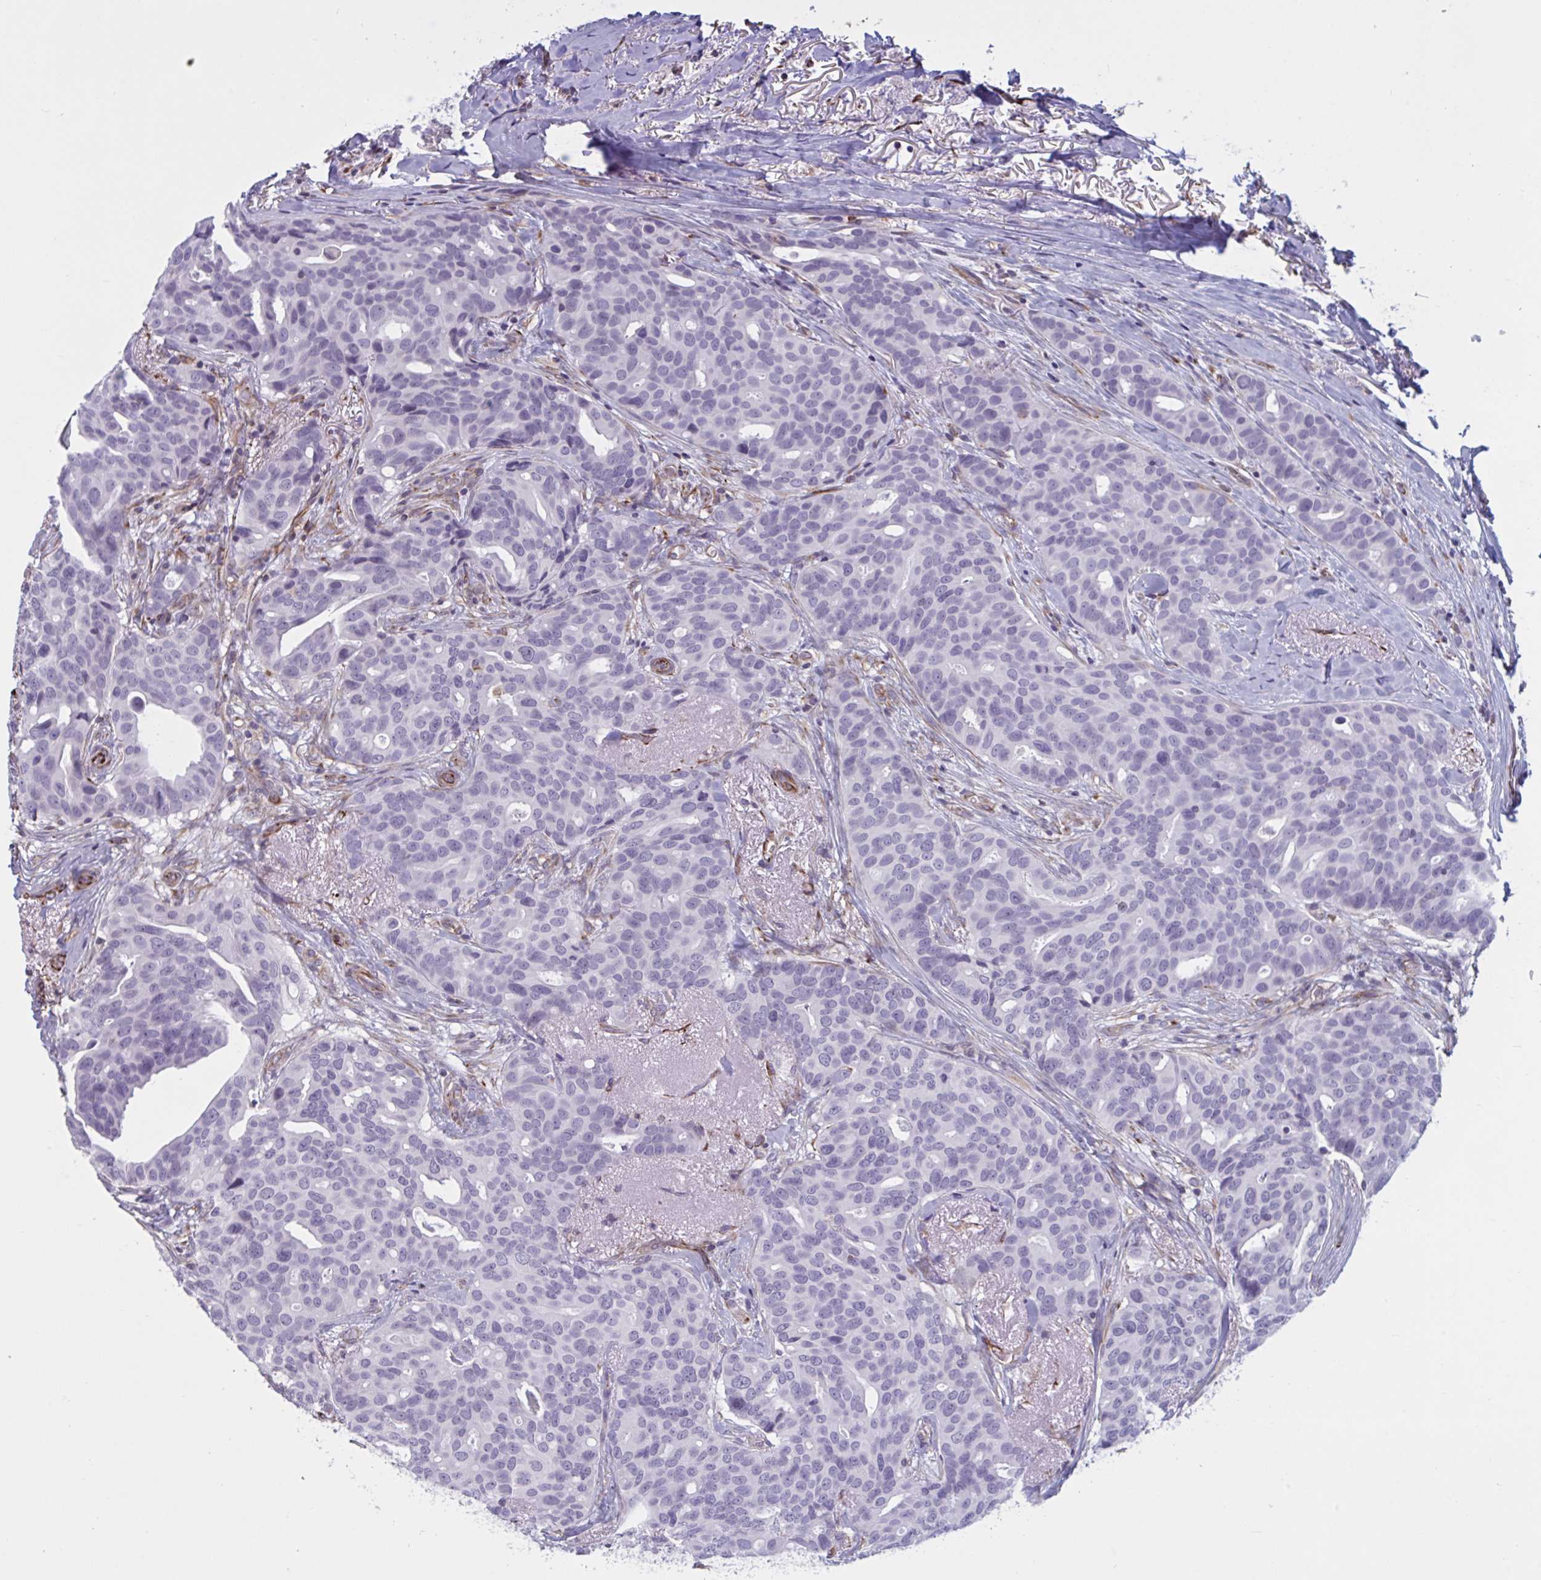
{"staining": {"intensity": "negative", "quantity": "none", "location": "none"}, "tissue": "breast cancer", "cell_type": "Tumor cells", "image_type": "cancer", "snomed": [{"axis": "morphology", "description": "Duct carcinoma"}, {"axis": "topography", "description": "Breast"}], "caption": "This is an IHC photomicrograph of human breast infiltrating ductal carcinoma. There is no expression in tumor cells.", "gene": "OR1L3", "patient": {"sex": "female", "age": 54}}